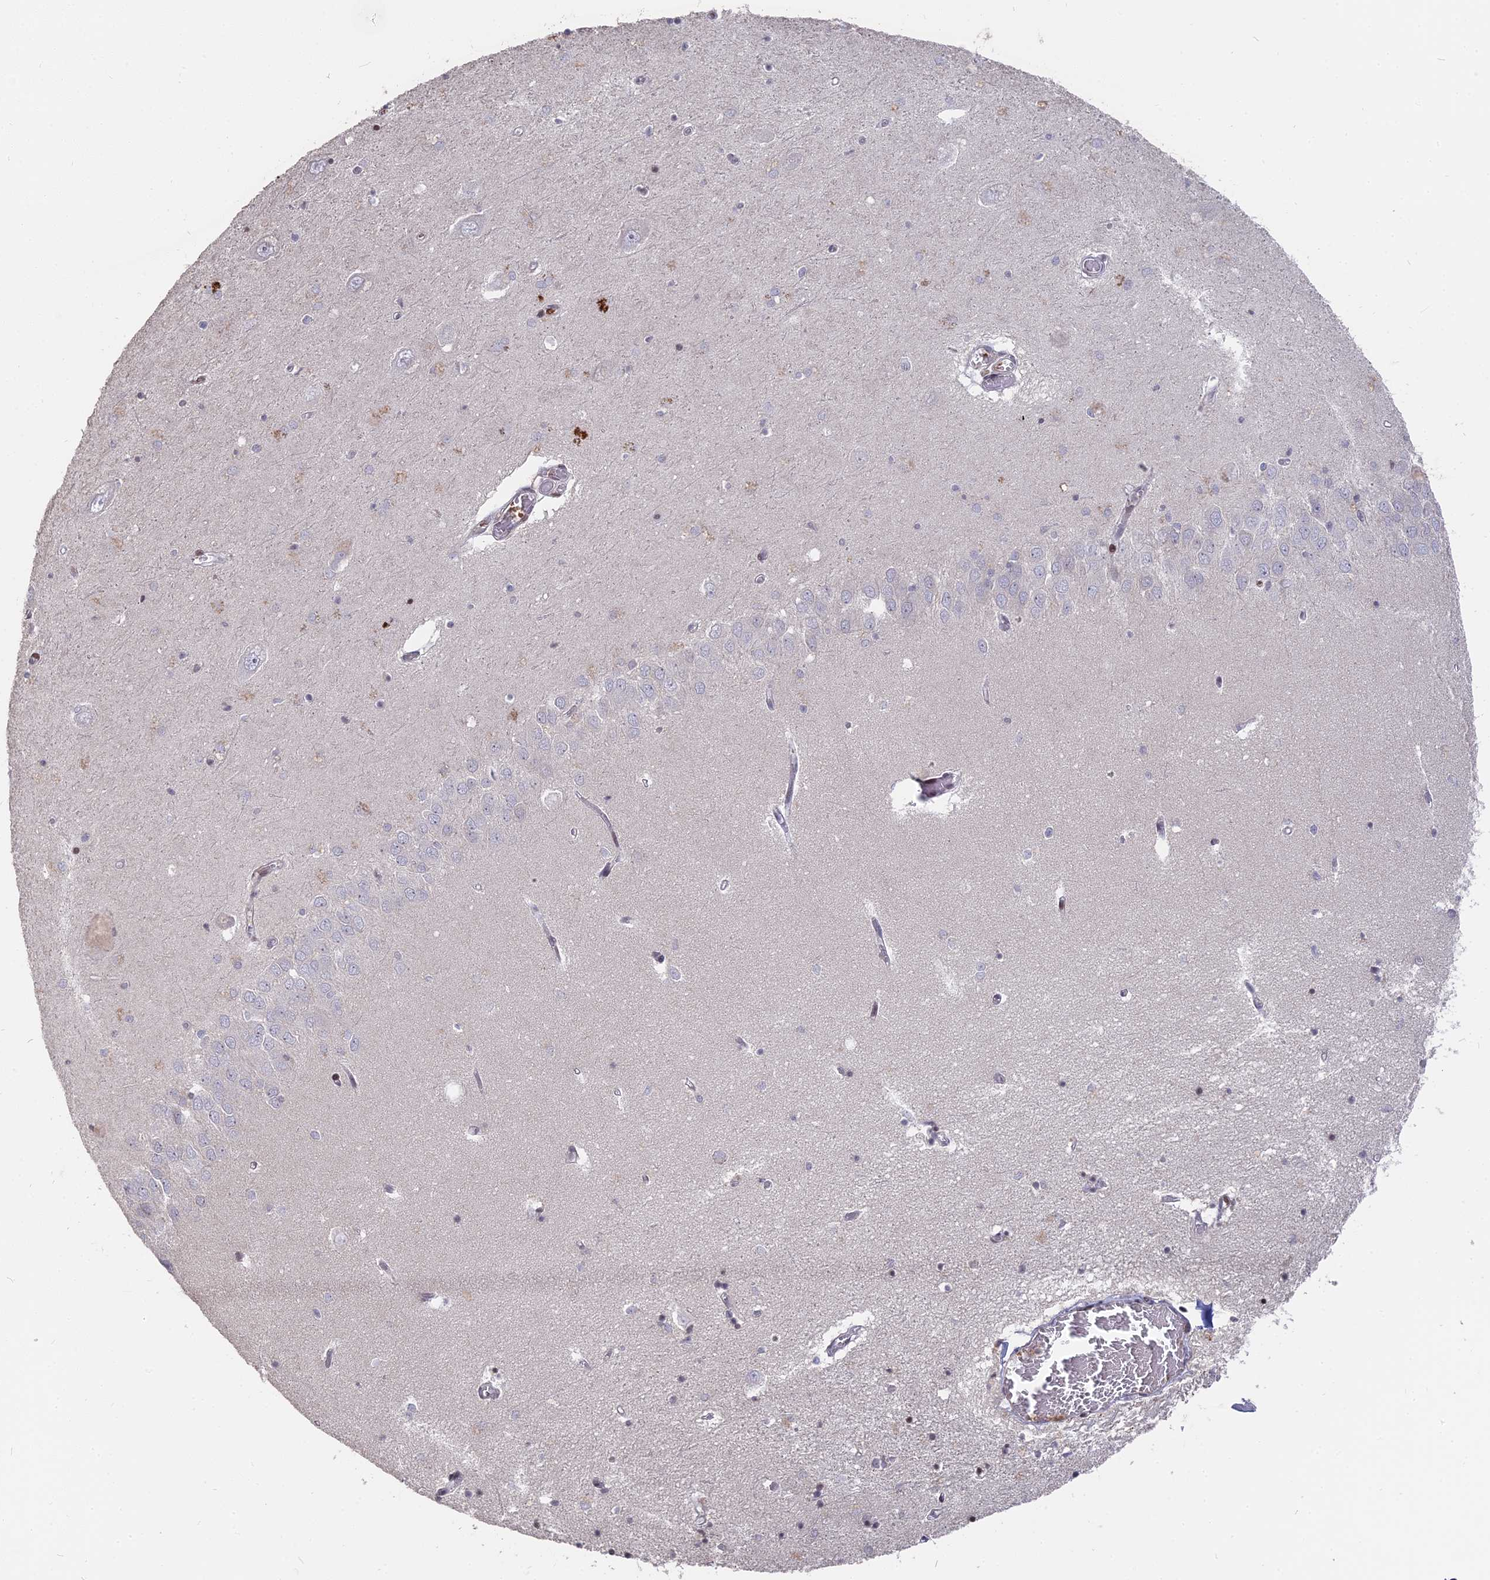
{"staining": {"intensity": "moderate", "quantity": "<25%", "location": "nuclear"}, "tissue": "hippocampus", "cell_type": "Glial cells", "image_type": "normal", "snomed": [{"axis": "morphology", "description": "Normal tissue, NOS"}, {"axis": "topography", "description": "Hippocampus"}], "caption": "Immunohistochemistry (IHC) micrograph of benign hippocampus: hippocampus stained using IHC exhibits low levels of moderate protein expression localized specifically in the nuclear of glial cells, appearing as a nuclear brown color.", "gene": "NR1H3", "patient": {"sex": "male", "age": 70}}